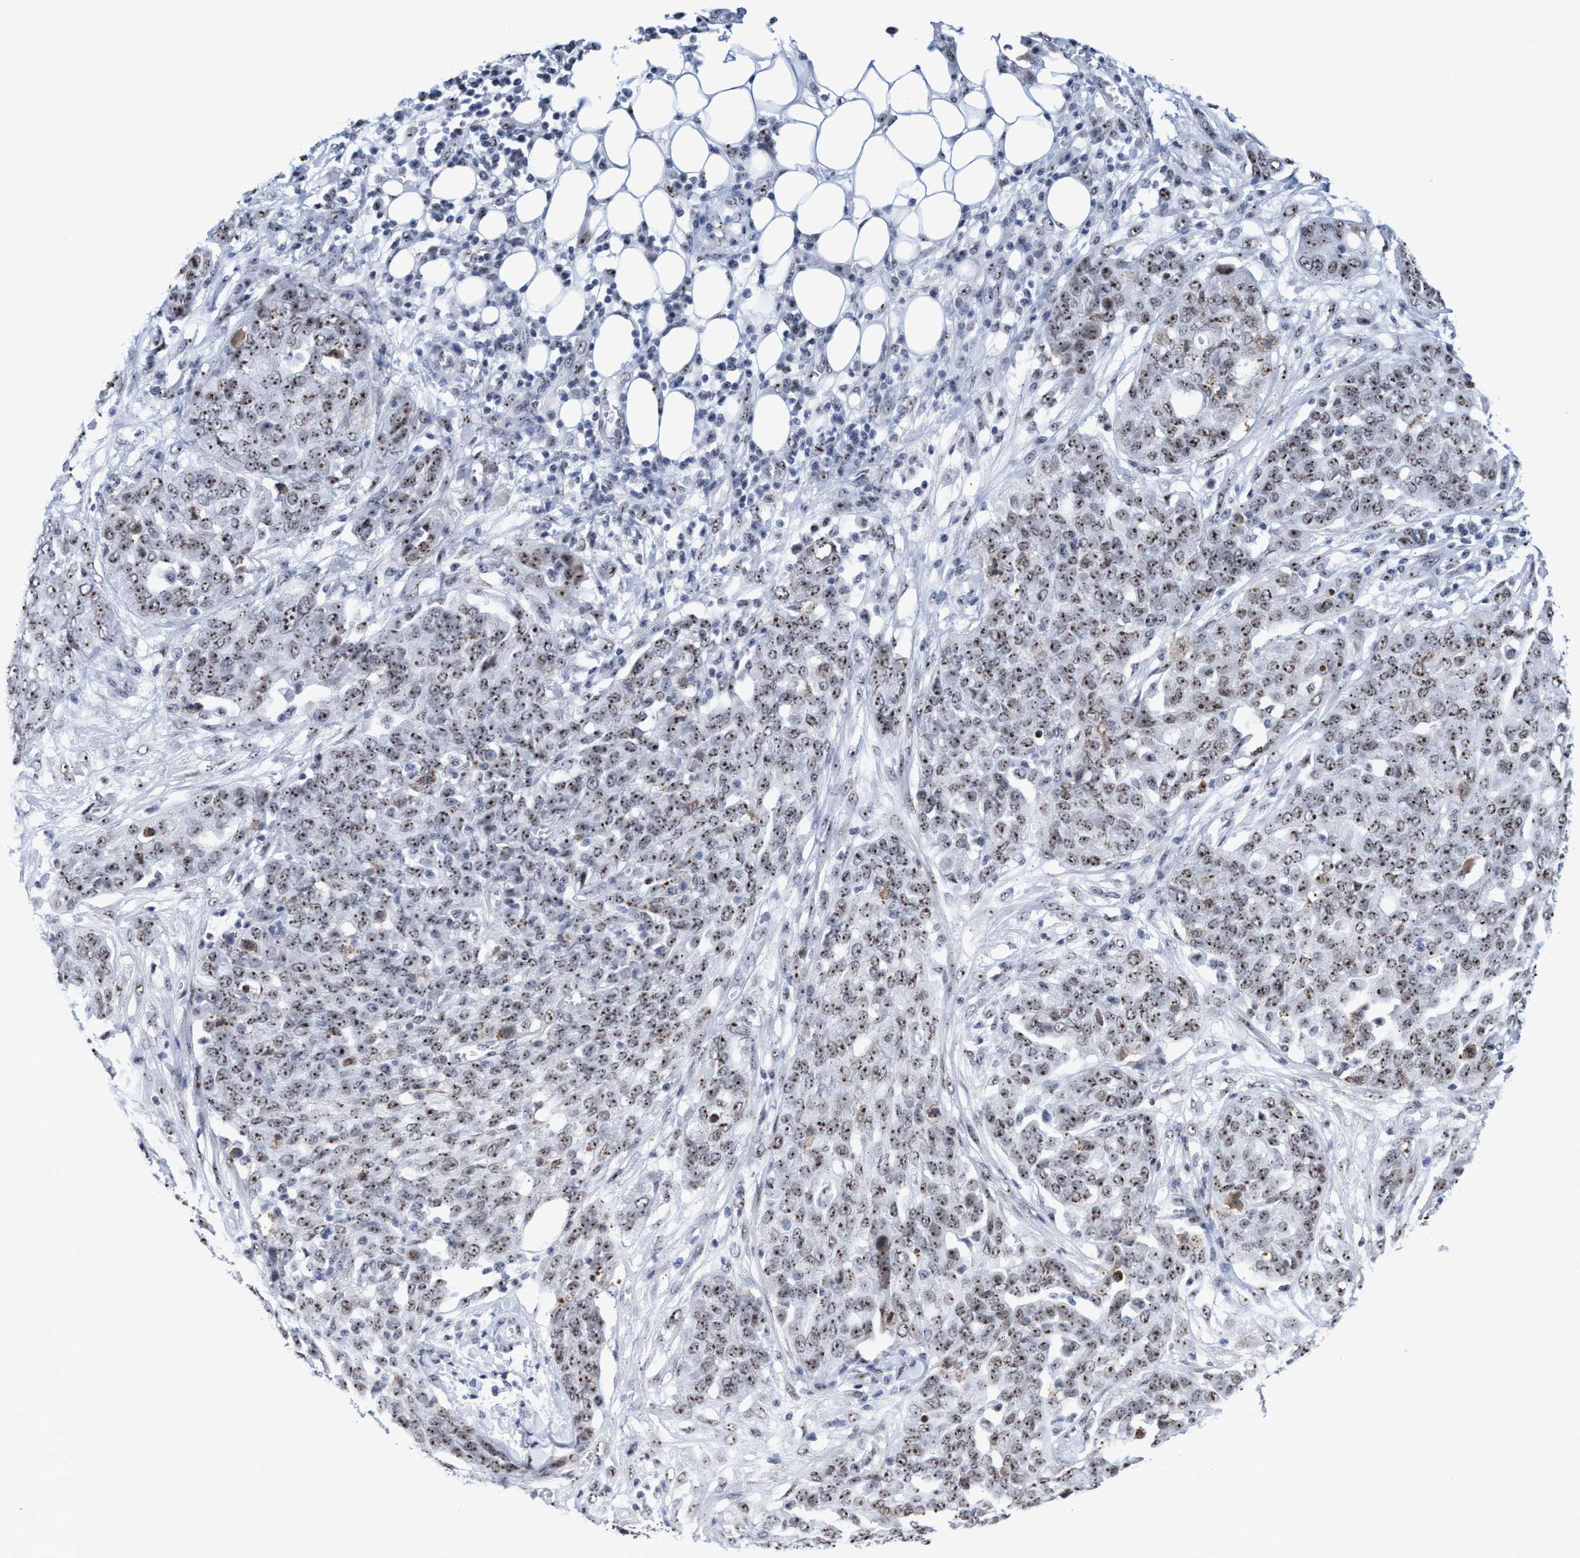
{"staining": {"intensity": "moderate", "quantity": ">75%", "location": "nuclear"}, "tissue": "ovarian cancer", "cell_type": "Tumor cells", "image_type": "cancer", "snomed": [{"axis": "morphology", "description": "Cystadenocarcinoma, serous, NOS"}, {"axis": "topography", "description": "Soft tissue"}, {"axis": "topography", "description": "Ovary"}], "caption": "The image demonstrates a brown stain indicating the presence of a protein in the nuclear of tumor cells in ovarian cancer.", "gene": "EFCAB10", "patient": {"sex": "female", "age": 57}}